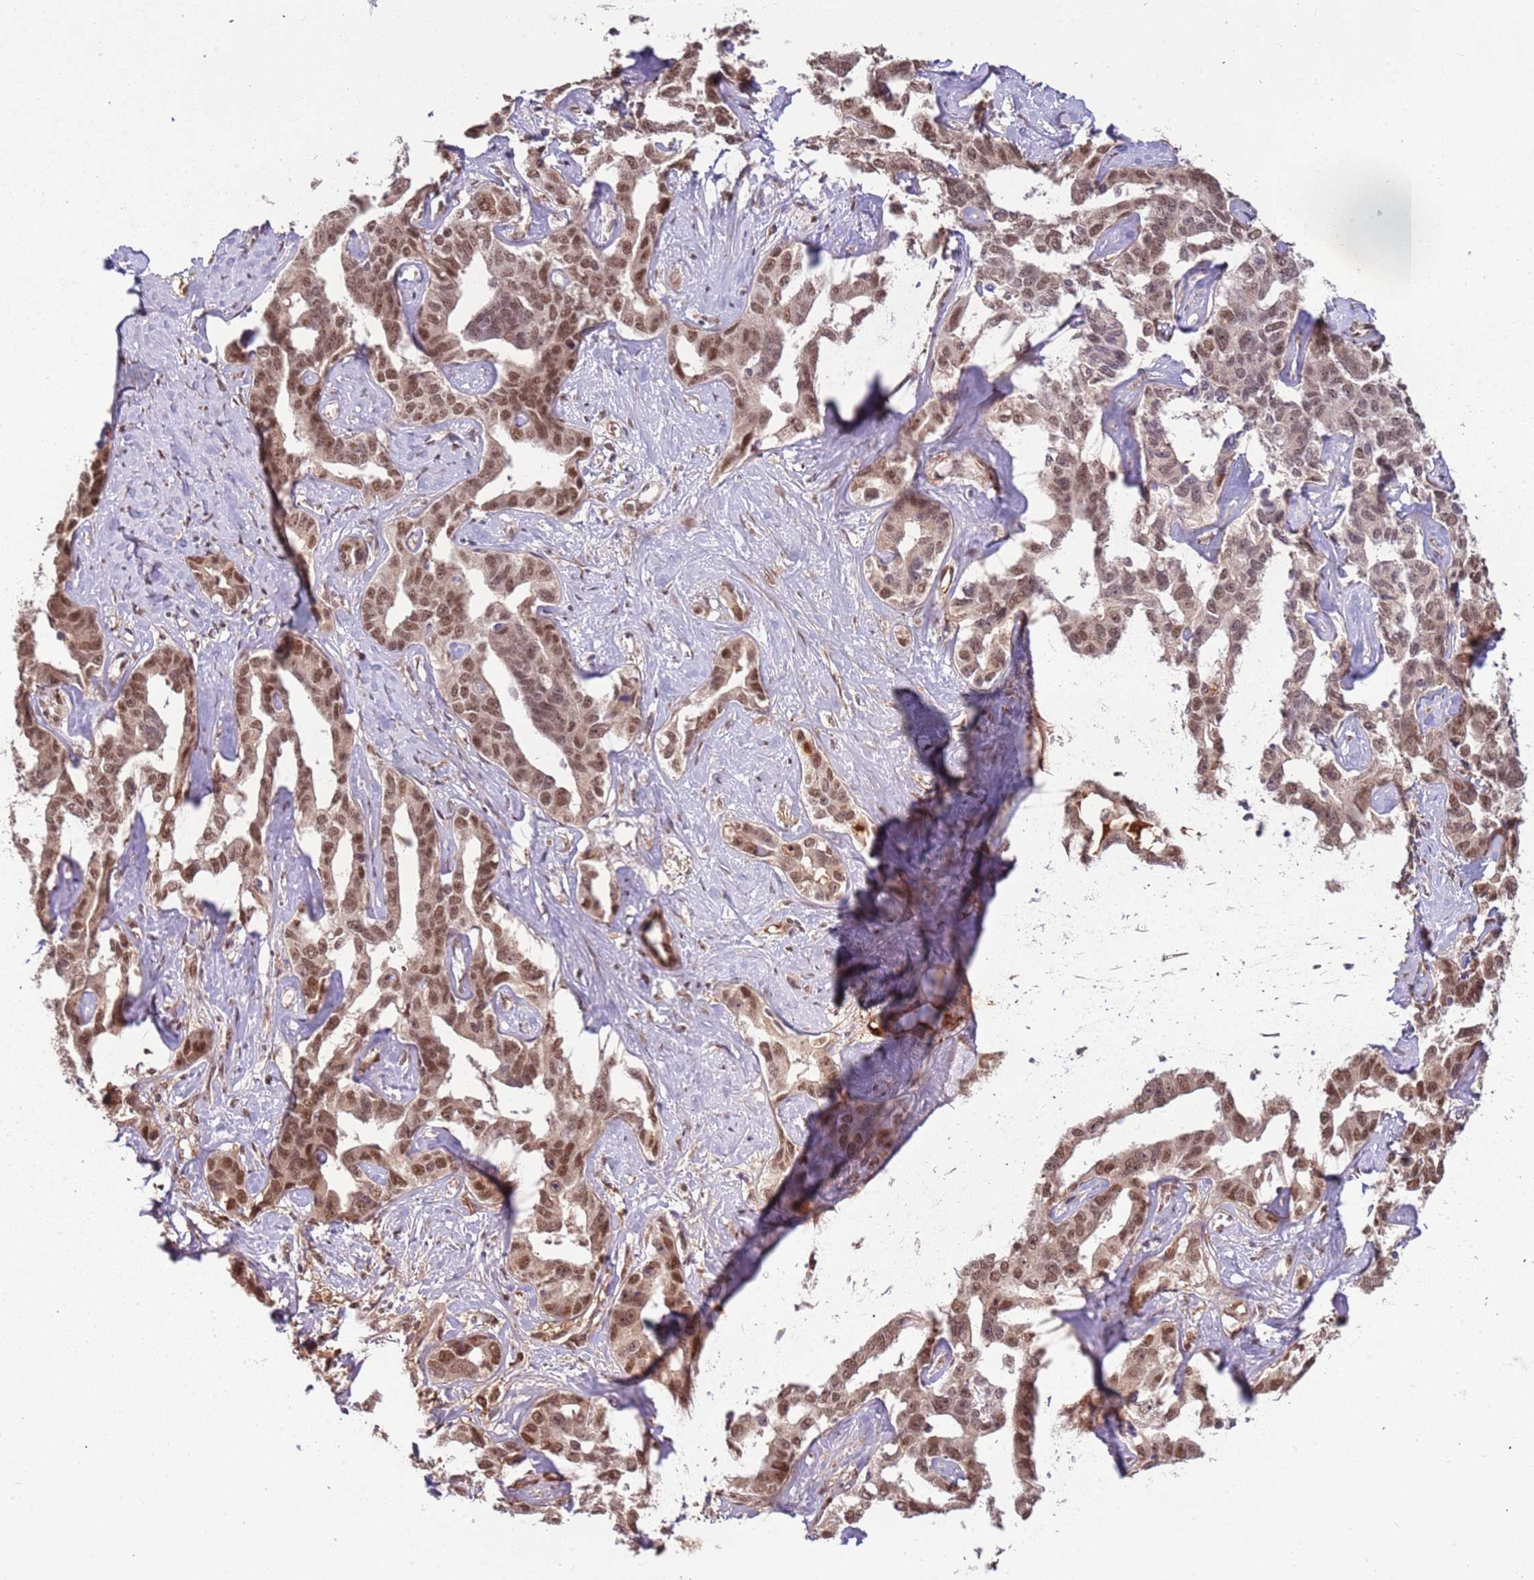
{"staining": {"intensity": "moderate", "quantity": ">75%", "location": "nuclear"}, "tissue": "liver cancer", "cell_type": "Tumor cells", "image_type": "cancer", "snomed": [{"axis": "morphology", "description": "Cholangiocarcinoma"}, {"axis": "topography", "description": "Liver"}], "caption": "Cholangiocarcinoma (liver) stained for a protein demonstrates moderate nuclear positivity in tumor cells.", "gene": "POLR3H", "patient": {"sex": "male", "age": 59}}